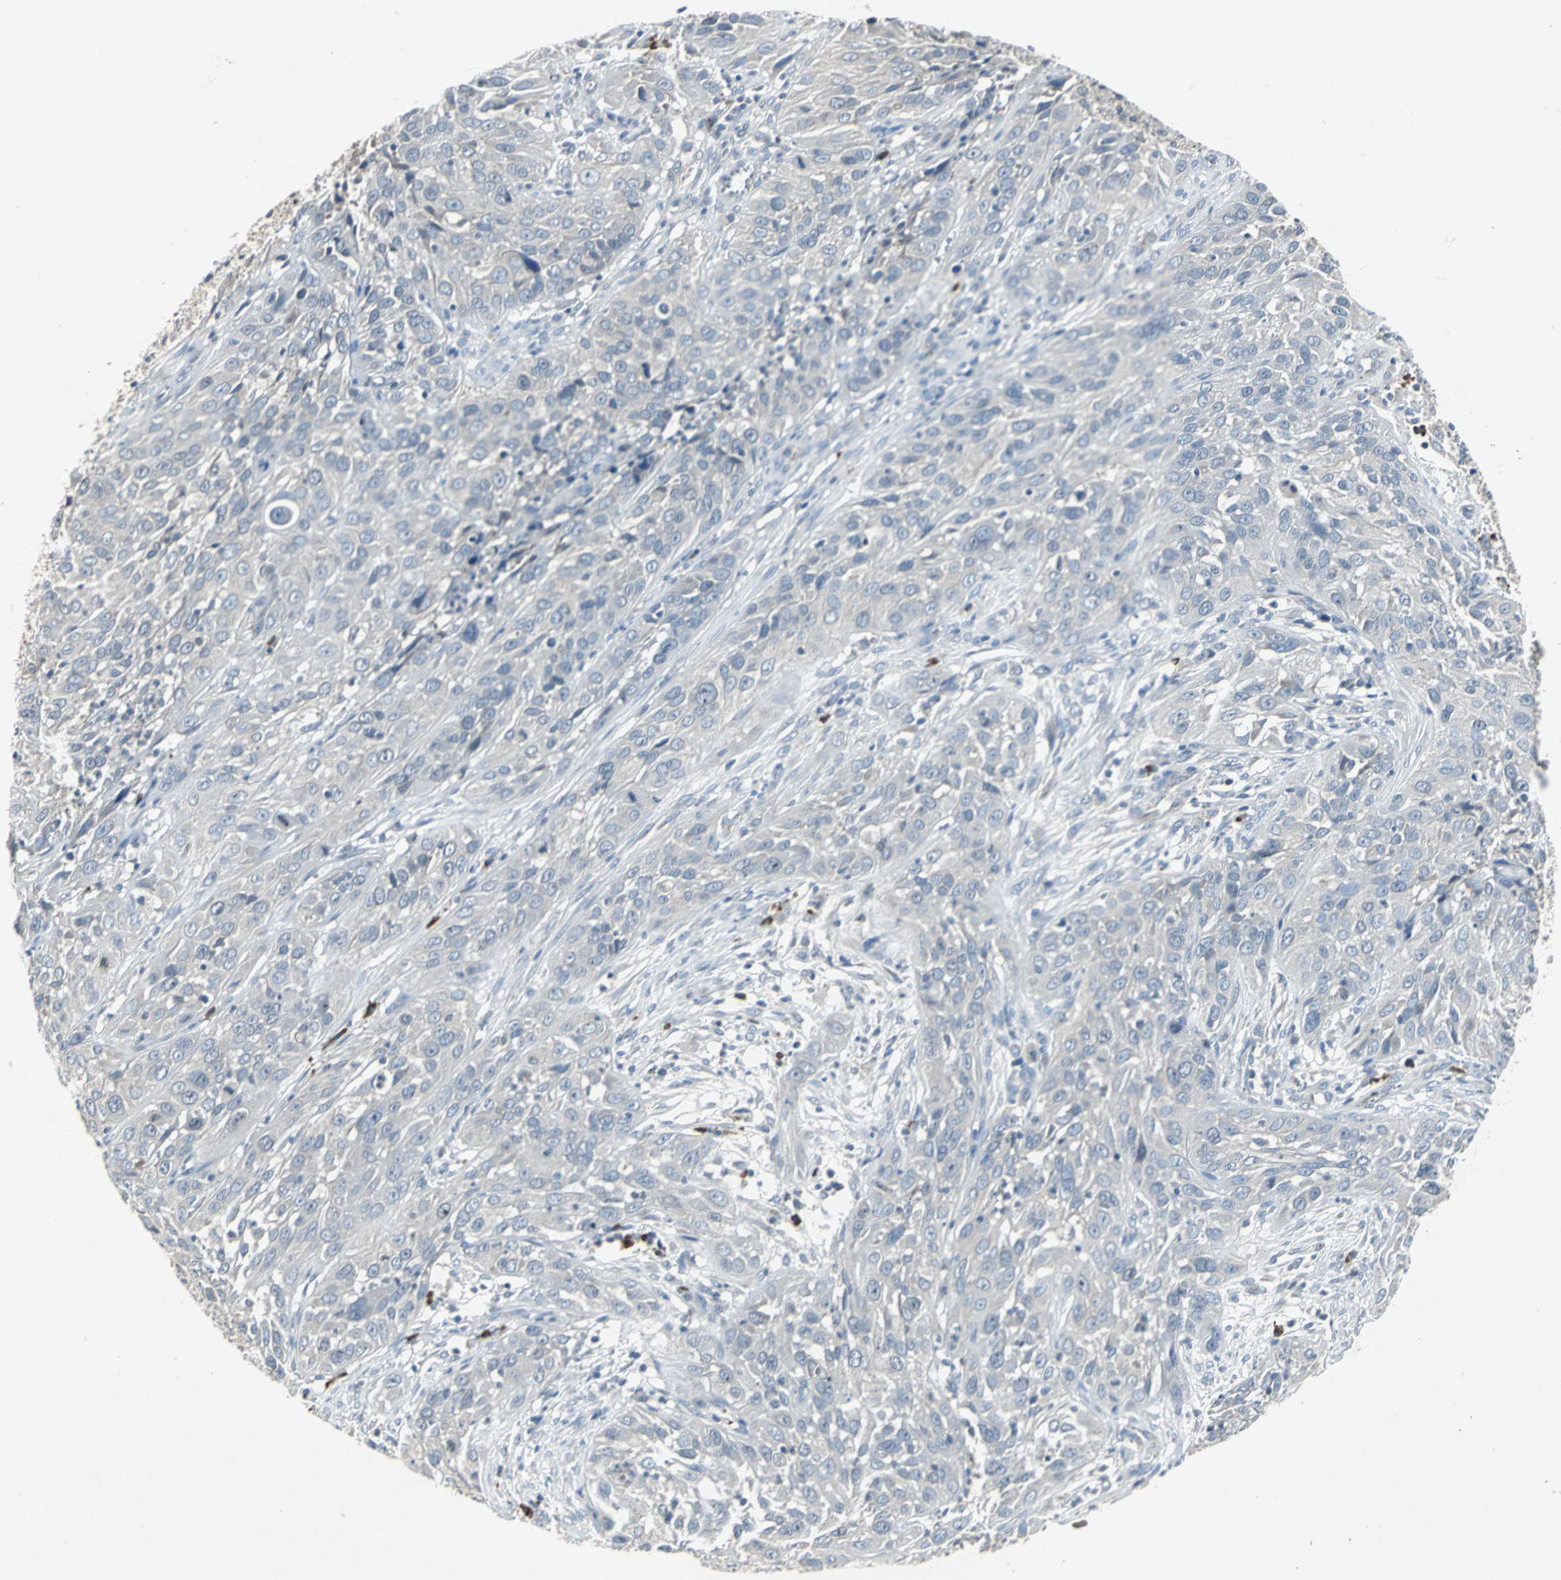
{"staining": {"intensity": "negative", "quantity": "none", "location": "none"}, "tissue": "cervical cancer", "cell_type": "Tumor cells", "image_type": "cancer", "snomed": [{"axis": "morphology", "description": "Squamous cell carcinoma, NOS"}, {"axis": "topography", "description": "Cervix"}], "caption": "The immunohistochemistry (IHC) image has no significant expression in tumor cells of squamous cell carcinoma (cervical) tissue. Nuclei are stained in blue.", "gene": "SLC2A13", "patient": {"sex": "female", "age": 32}}